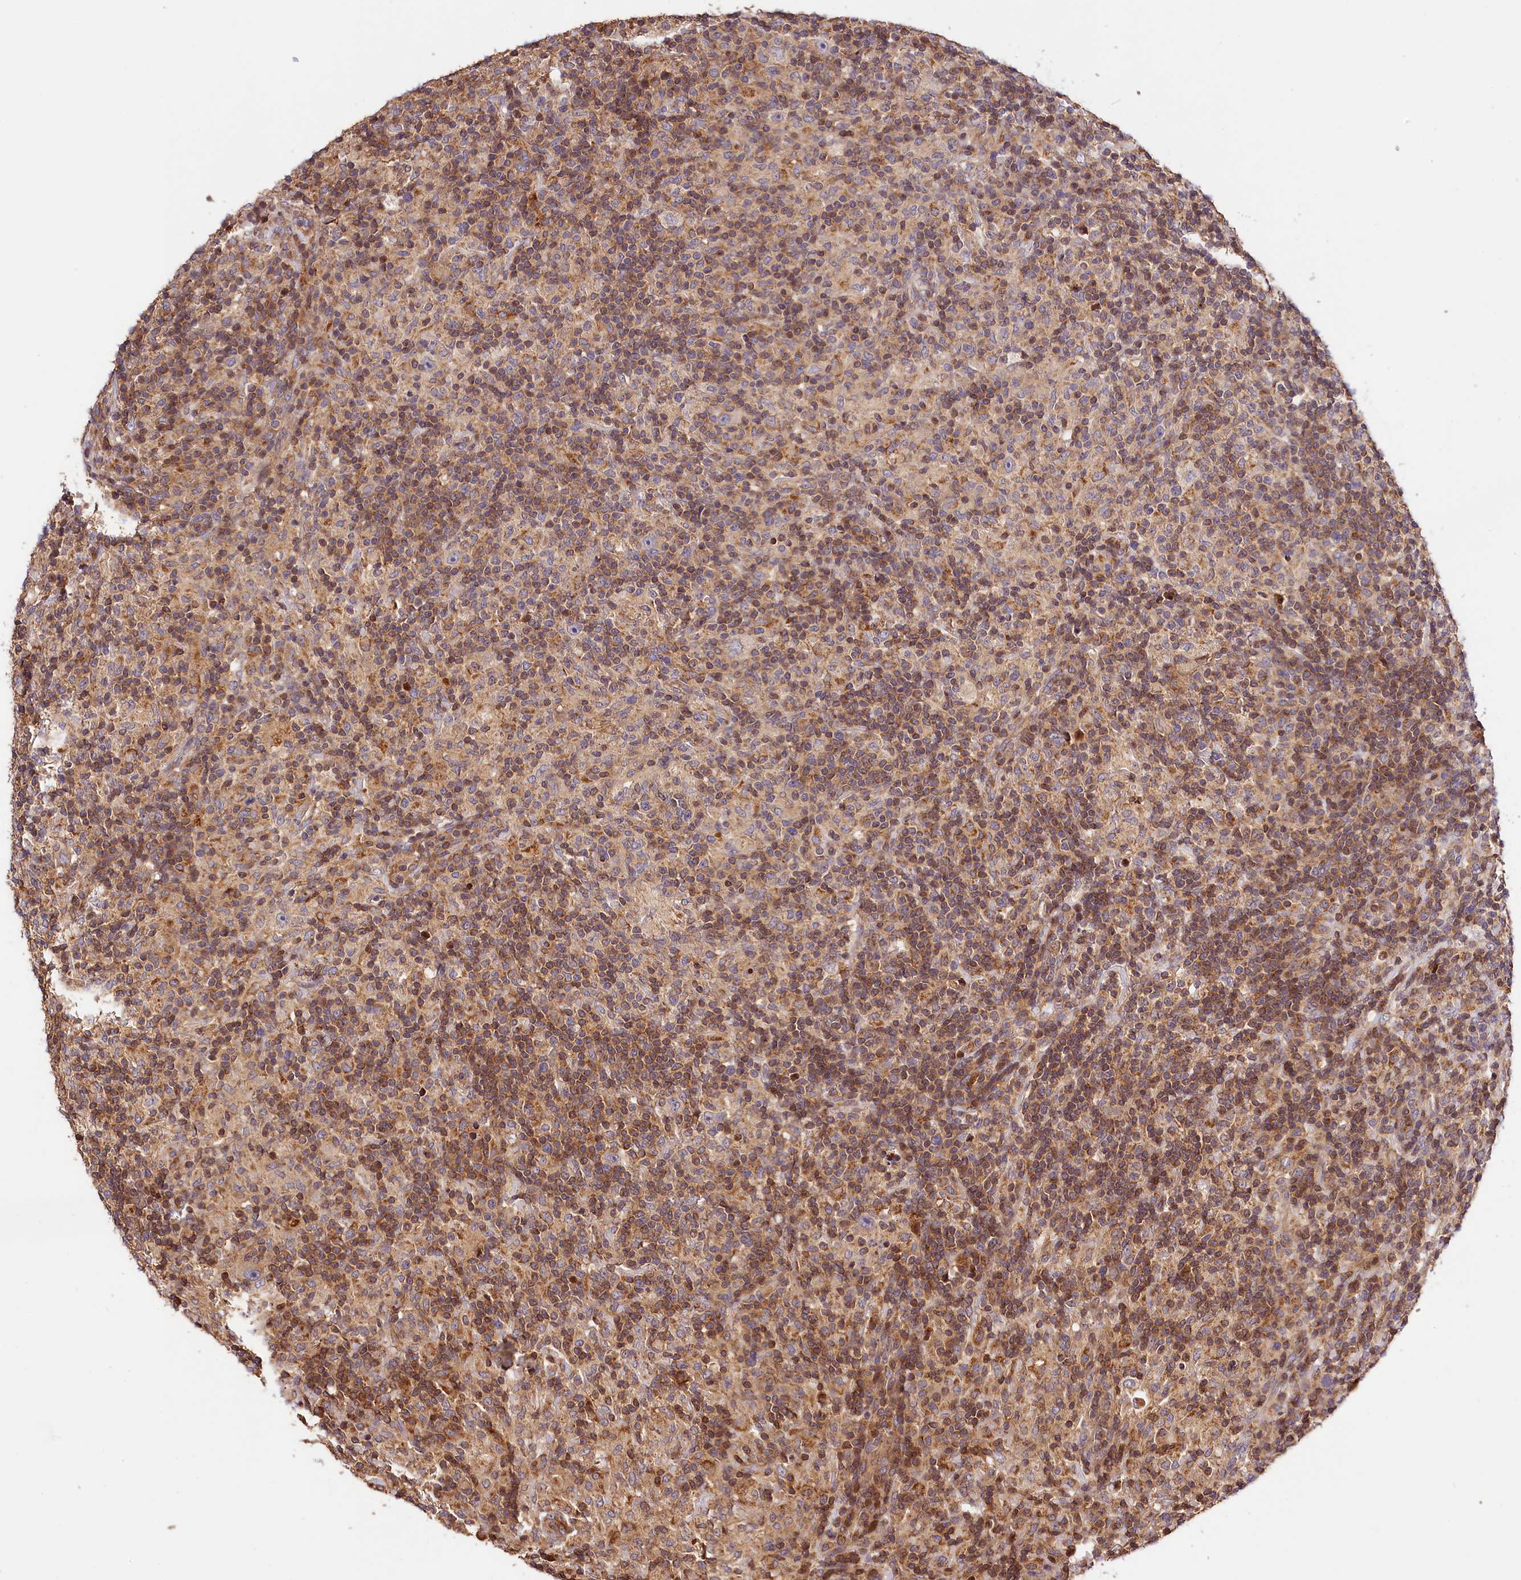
{"staining": {"intensity": "moderate", "quantity": "<25%", "location": "cytoplasmic/membranous"}, "tissue": "lymphoma", "cell_type": "Tumor cells", "image_type": "cancer", "snomed": [{"axis": "morphology", "description": "Hodgkin's disease, NOS"}, {"axis": "topography", "description": "Lymph node"}], "caption": "Immunohistochemical staining of lymphoma exhibits low levels of moderate cytoplasmic/membranous protein positivity in approximately <25% of tumor cells.", "gene": "KPTN", "patient": {"sex": "male", "age": 70}}